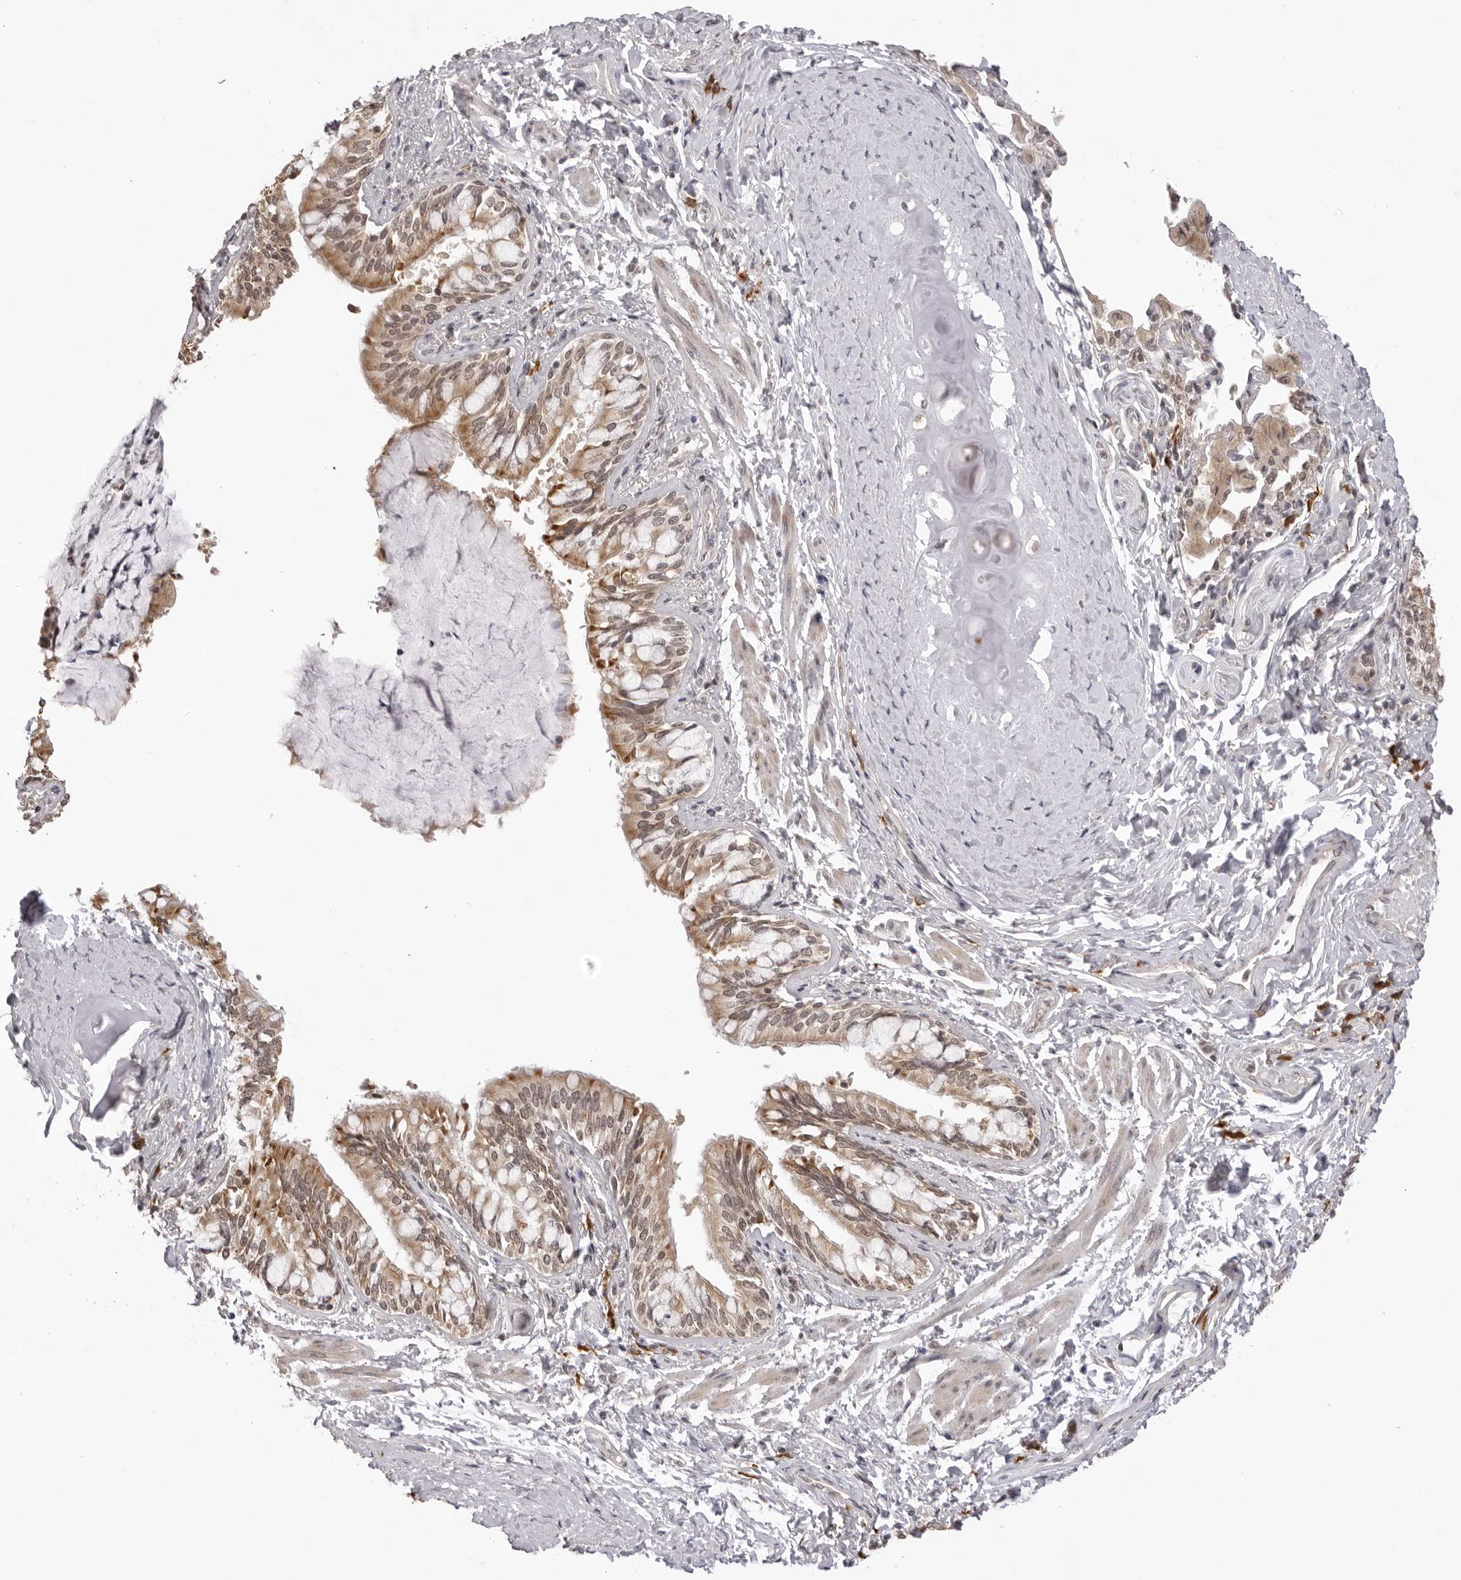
{"staining": {"intensity": "moderate", "quantity": ">75%", "location": "cytoplasmic/membranous"}, "tissue": "bronchus", "cell_type": "Respiratory epithelial cells", "image_type": "normal", "snomed": [{"axis": "morphology", "description": "Normal tissue, NOS"}, {"axis": "morphology", "description": "Inflammation, NOS"}, {"axis": "topography", "description": "Bronchus"}, {"axis": "topography", "description": "Lung"}], "caption": "Bronchus stained with IHC reveals moderate cytoplasmic/membranous staining in about >75% of respiratory epithelial cells. Using DAB (brown) and hematoxylin (blue) stains, captured at high magnification using brightfield microscopy.", "gene": "ZC3H11A", "patient": {"sex": "female", "age": 46}}